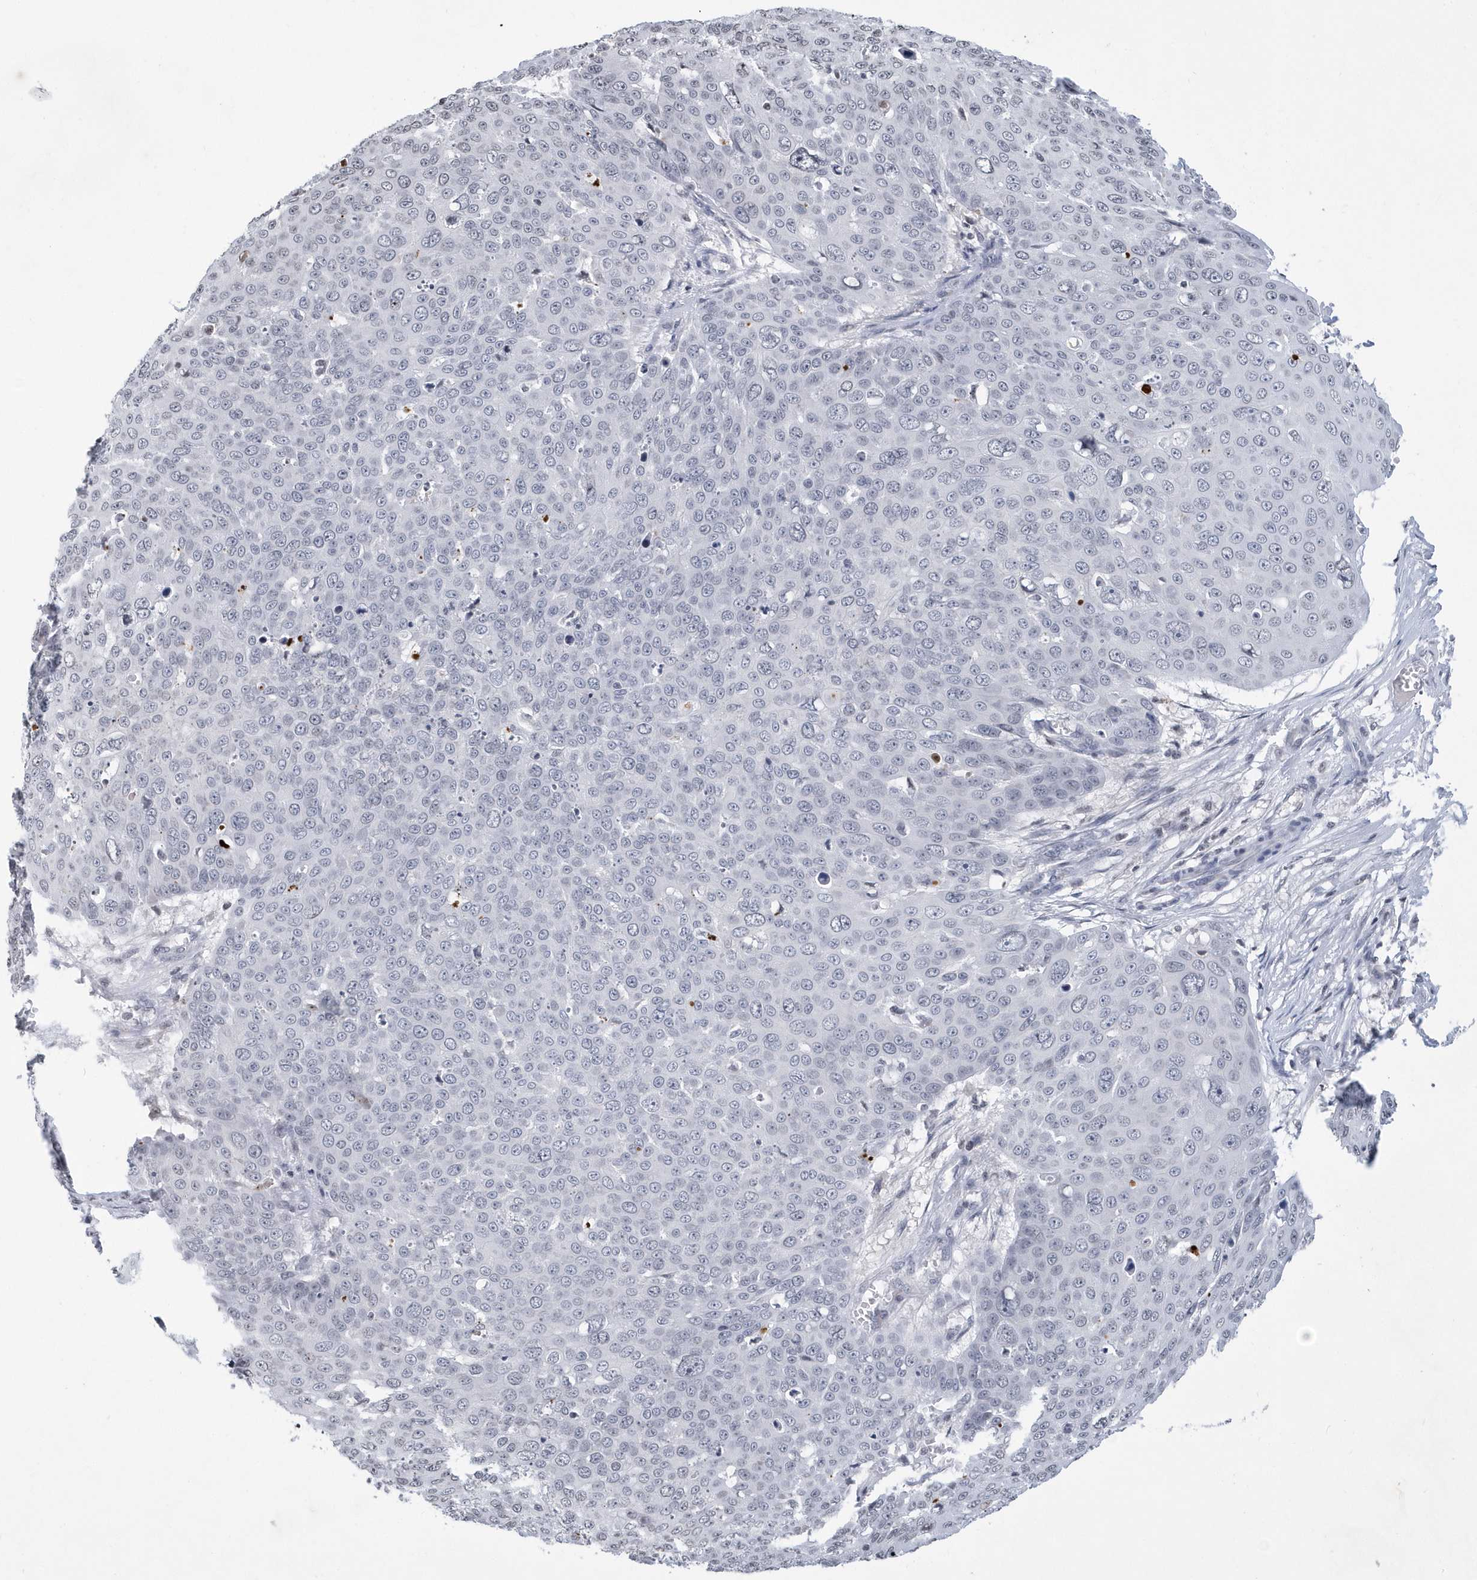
{"staining": {"intensity": "negative", "quantity": "none", "location": "none"}, "tissue": "skin cancer", "cell_type": "Tumor cells", "image_type": "cancer", "snomed": [{"axis": "morphology", "description": "Squamous cell carcinoma, NOS"}, {"axis": "topography", "description": "Skin"}], "caption": "Photomicrograph shows no protein staining in tumor cells of squamous cell carcinoma (skin) tissue.", "gene": "VWA5B2", "patient": {"sex": "male", "age": 71}}